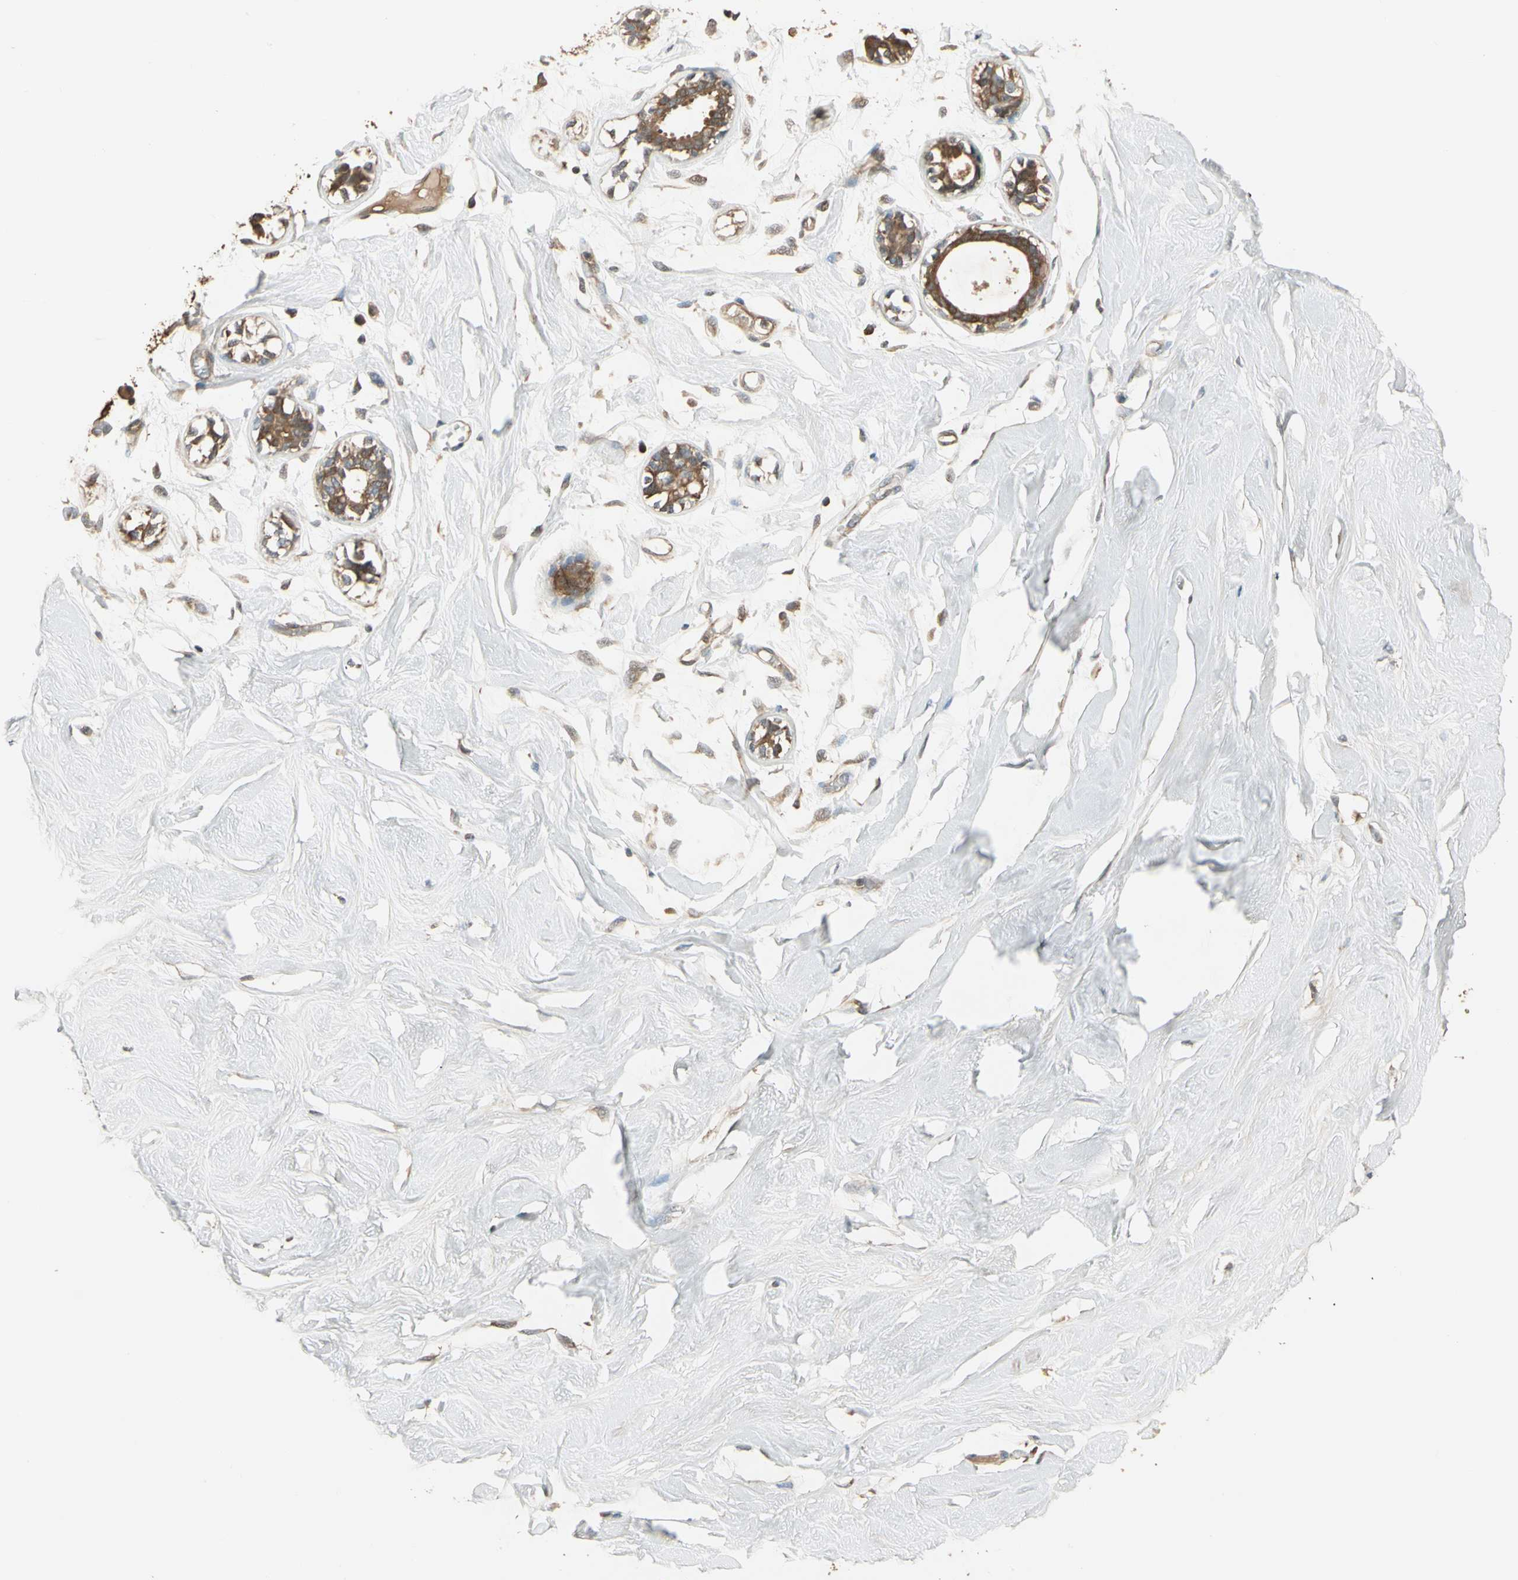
{"staining": {"intensity": "weak", "quantity": ">75%", "location": "cytoplasmic/membranous"}, "tissue": "breast", "cell_type": "Adipocytes", "image_type": "normal", "snomed": [{"axis": "morphology", "description": "Normal tissue, NOS"}, {"axis": "topography", "description": "Breast"}, {"axis": "topography", "description": "Soft tissue"}], "caption": "Adipocytes reveal low levels of weak cytoplasmic/membranous positivity in about >75% of cells in unremarkable human breast. (brown staining indicates protein expression, while blue staining denotes nuclei).", "gene": "TNFRSF21", "patient": {"sex": "female", "age": 25}}